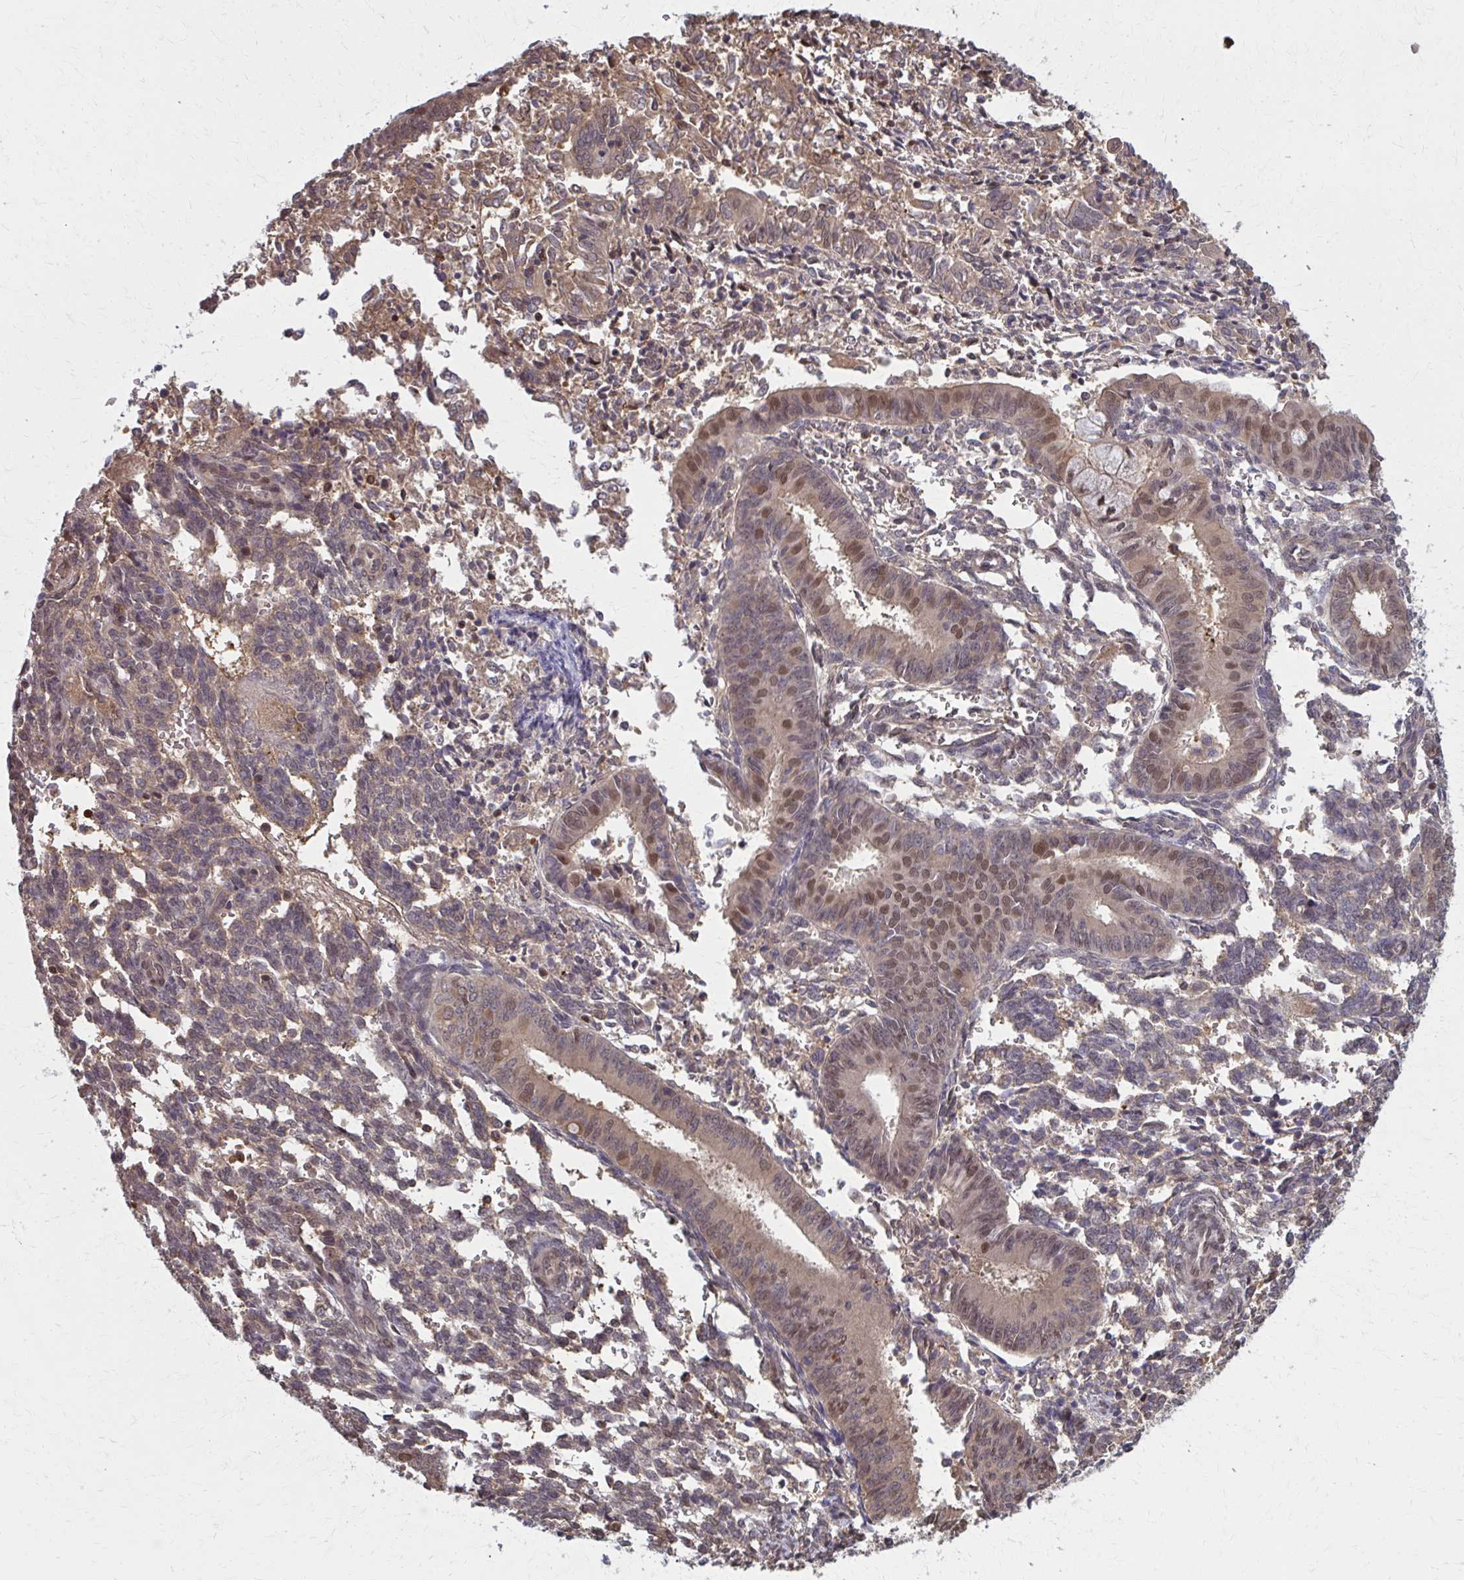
{"staining": {"intensity": "moderate", "quantity": ">75%", "location": "cytoplasmic/membranous,nuclear"}, "tissue": "endometrial cancer", "cell_type": "Tumor cells", "image_type": "cancer", "snomed": [{"axis": "morphology", "description": "Adenocarcinoma, NOS"}, {"axis": "topography", "description": "Endometrium"}], "caption": "Human adenocarcinoma (endometrial) stained with a brown dye displays moderate cytoplasmic/membranous and nuclear positive expression in approximately >75% of tumor cells.", "gene": "MDH1", "patient": {"sex": "female", "age": 50}}